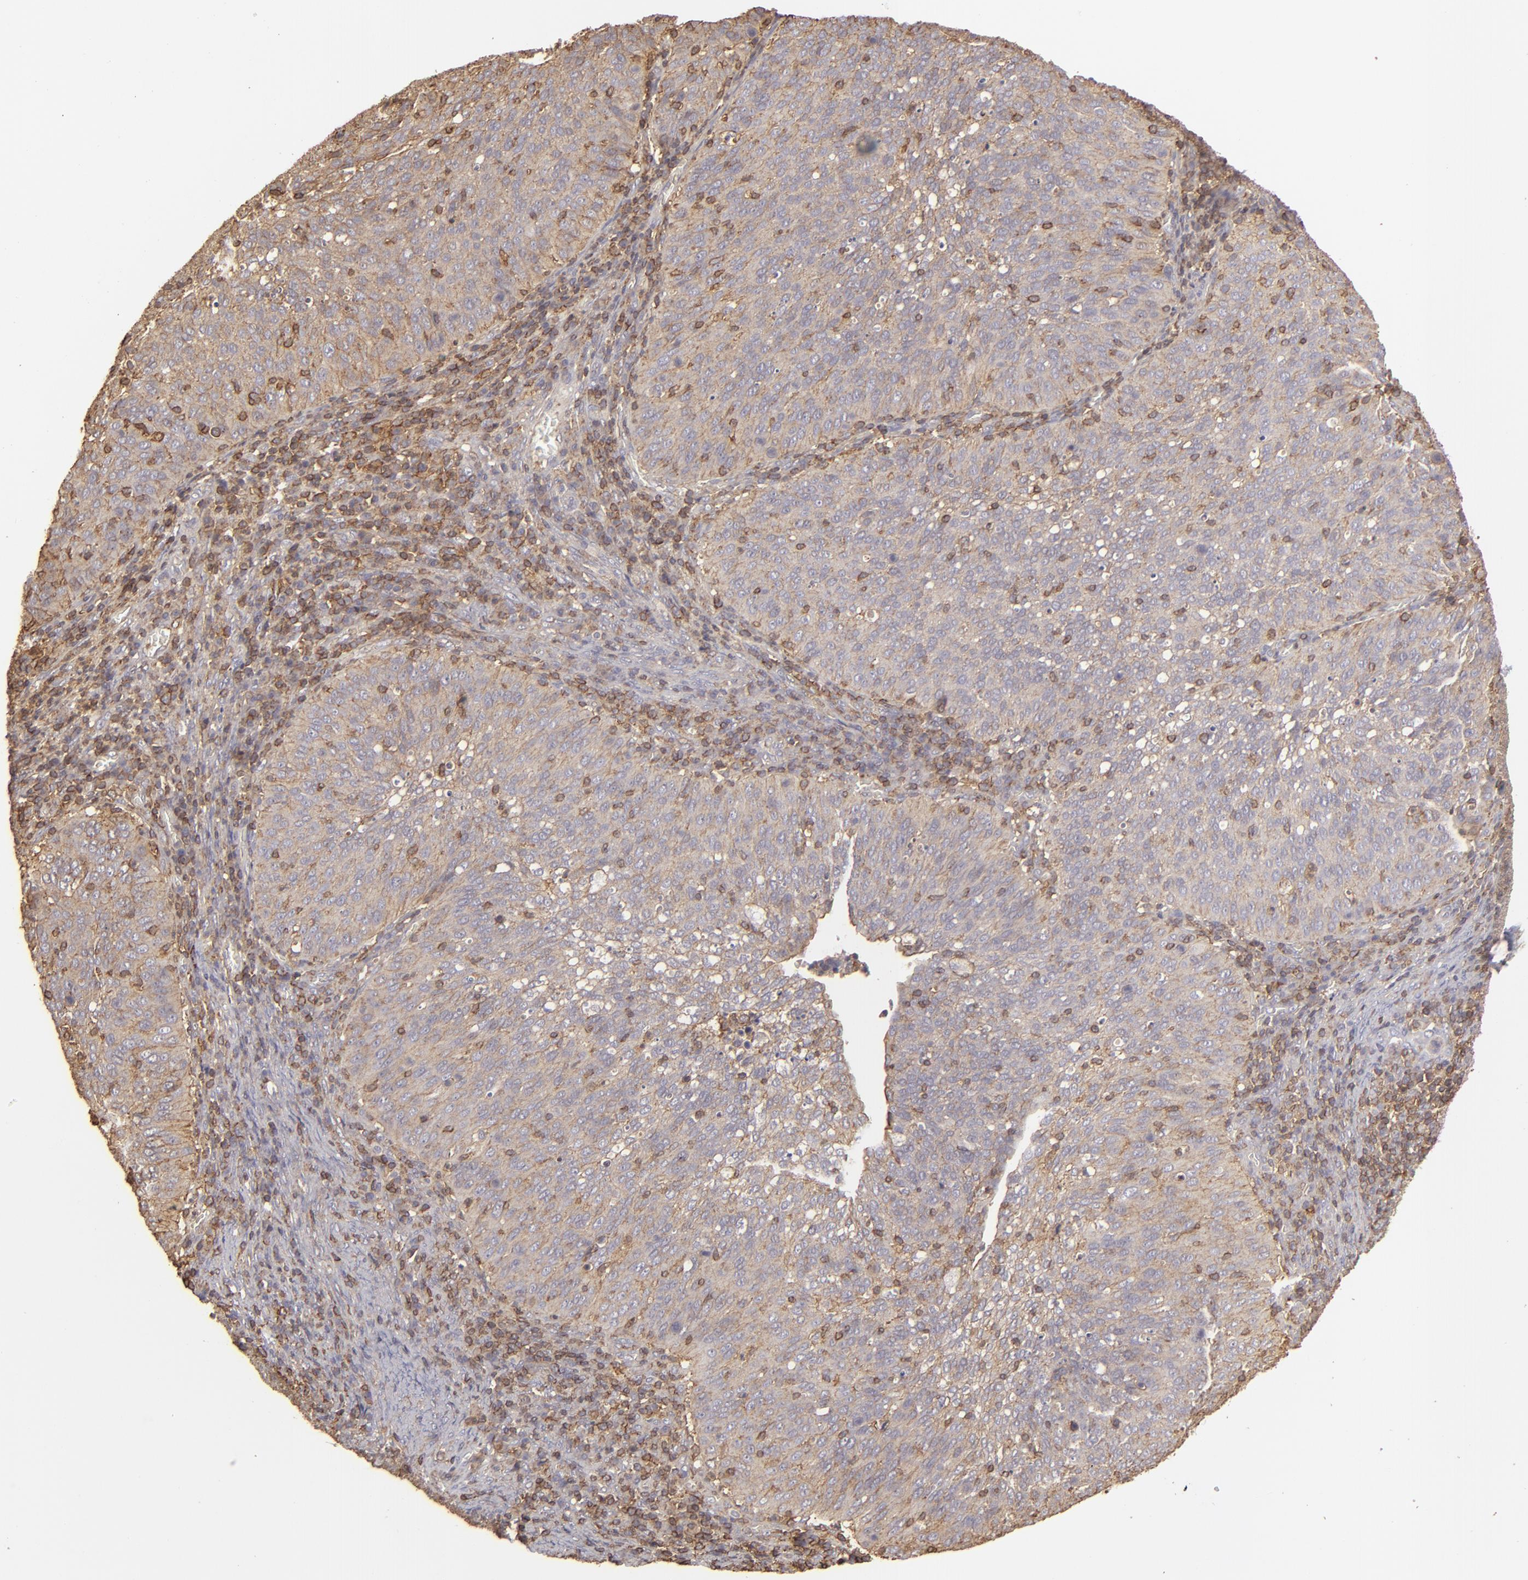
{"staining": {"intensity": "weak", "quantity": ">75%", "location": "cytoplasmic/membranous"}, "tissue": "cervical cancer", "cell_type": "Tumor cells", "image_type": "cancer", "snomed": [{"axis": "morphology", "description": "Squamous cell carcinoma, NOS"}, {"axis": "topography", "description": "Cervix"}], "caption": "Tumor cells reveal weak cytoplasmic/membranous staining in about >75% of cells in cervical squamous cell carcinoma.", "gene": "ACTB", "patient": {"sex": "female", "age": 39}}